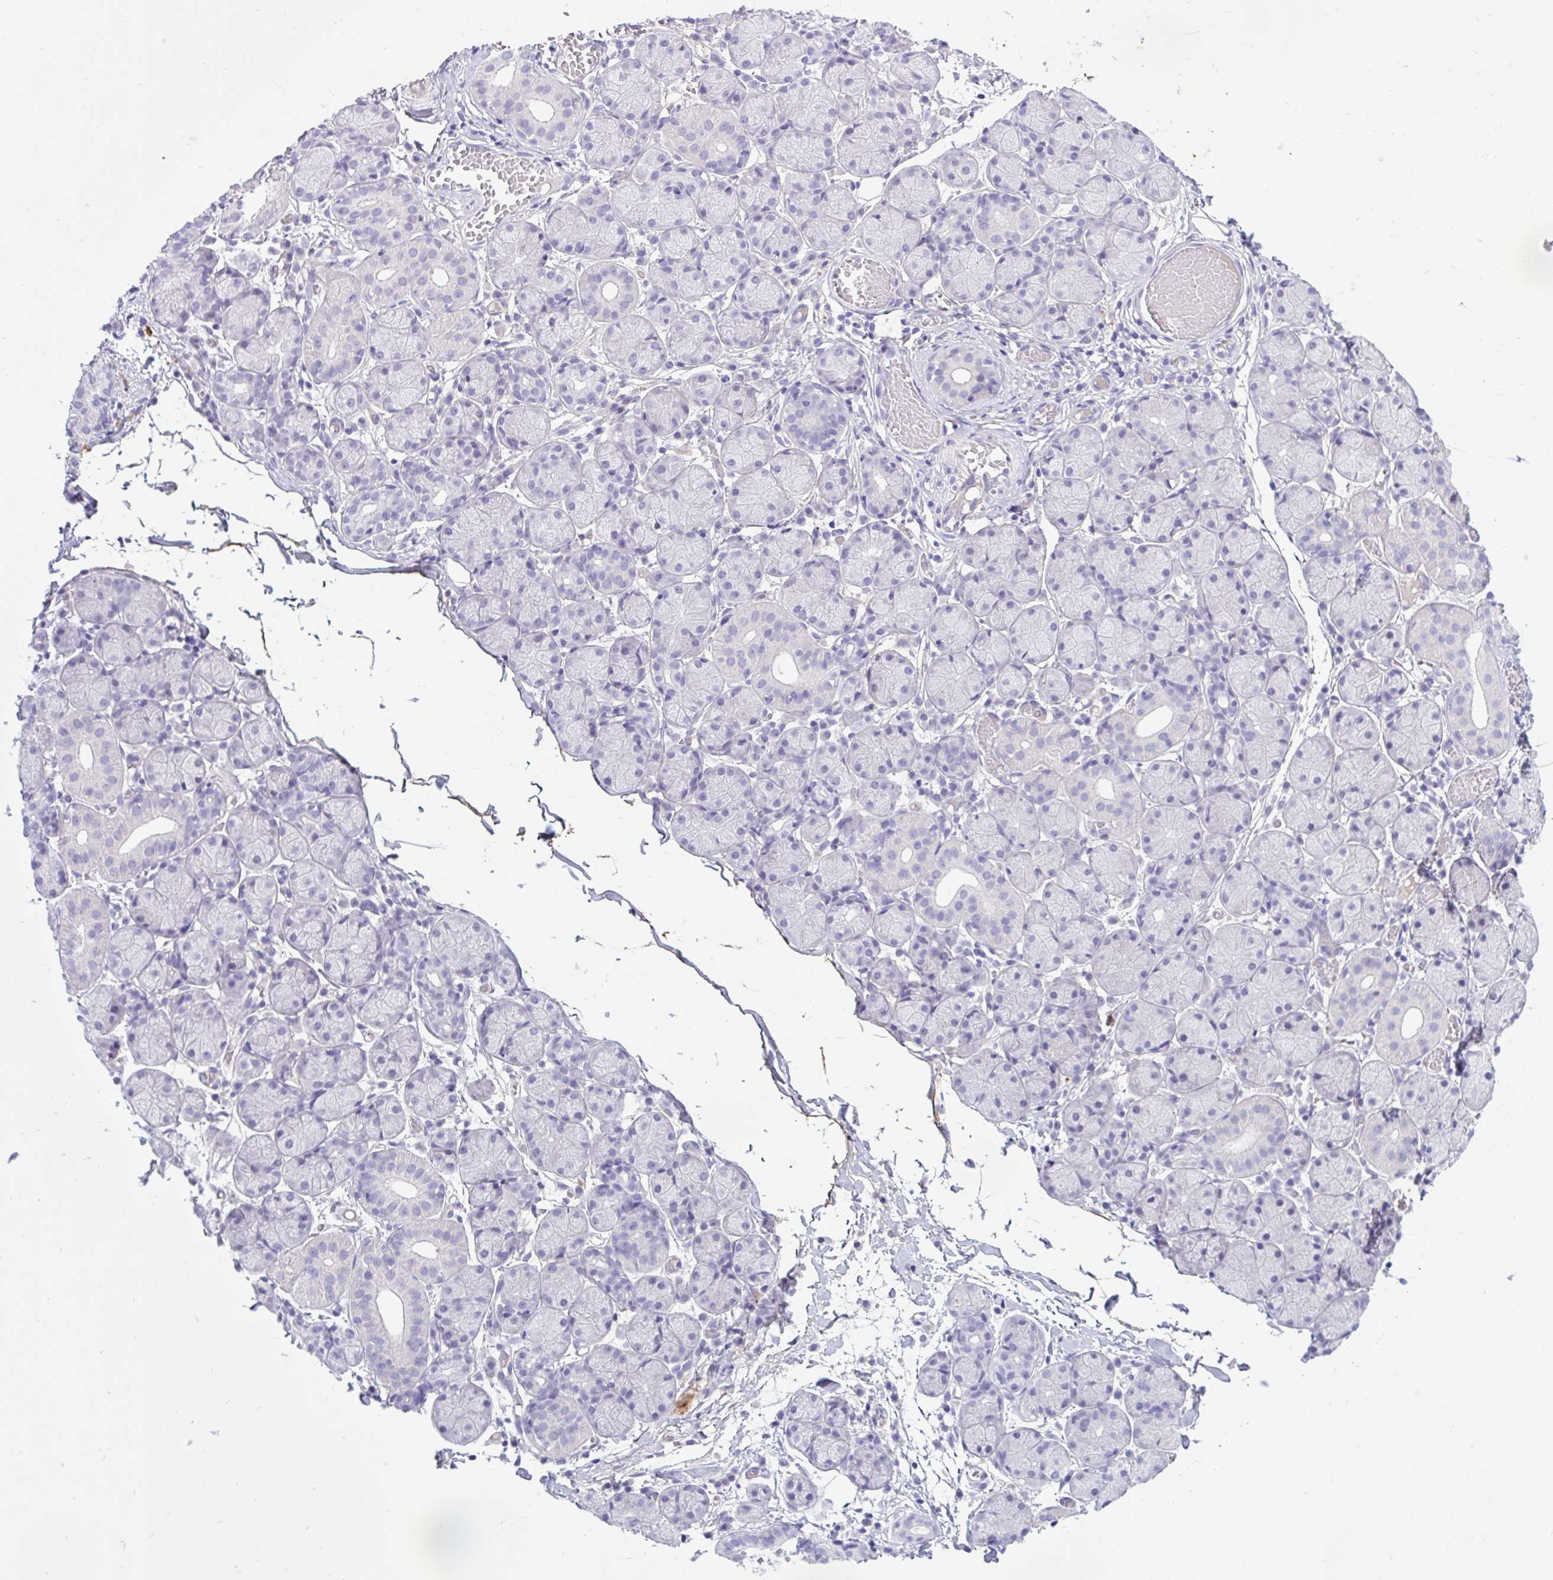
{"staining": {"intensity": "negative", "quantity": "none", "location": "none"}, "tissue": "salivary gland", "cell_type": "Glandular cells", "image_type": "normal", "snomed": [{"axis": "morphology", "description": "Normal tissue, NOS"}, {"axis": "topography", "description": "Salivary gland"}], "caption": "Immunohistochemical staining of benign salivary gland demonstrates no significant positivity in glandular cells.", "gene": "PIGZ", "patient": {"sex": "female", "age": 24}}